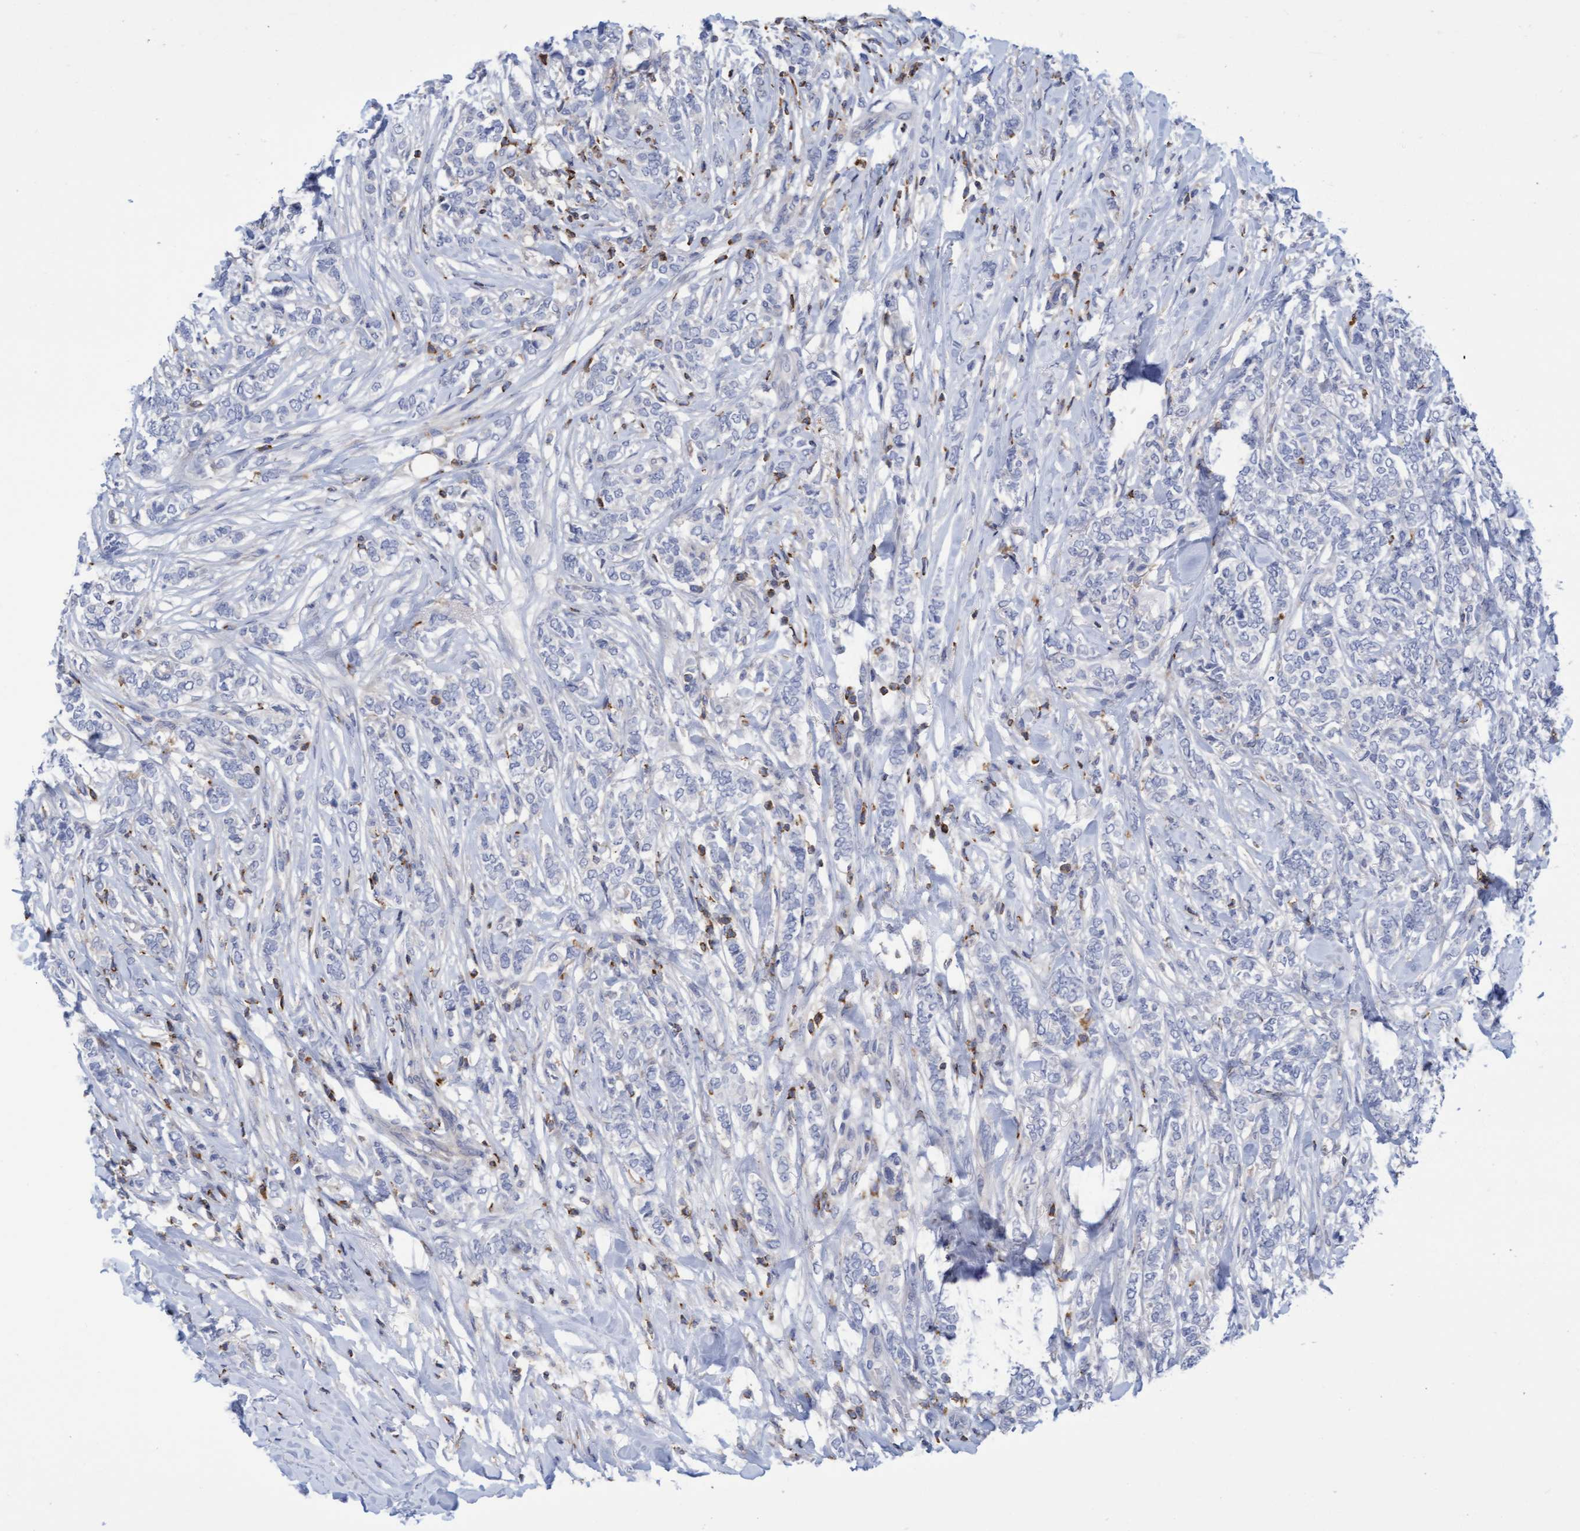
{"staining": {"intensity": "negative", "quantity": "none", "location": "none"}, "tissue": "breast cancer", "cell_type": "Tumor cells", "image_type": "cancer", "snomed": [{"axis": "morphology", "description": "Lobular carcinoma"}, {"axis": "topography", "description": "Skin"}, {"axis": "topography", "description": "Breast"}], "caption": "A micrograph of breast cancer (lobular carcinoma) stained for a protein exhibits no brown staining in tumor cells.", "gene": "FNBP1", "patient": {"sex": "female", "age": 46}}